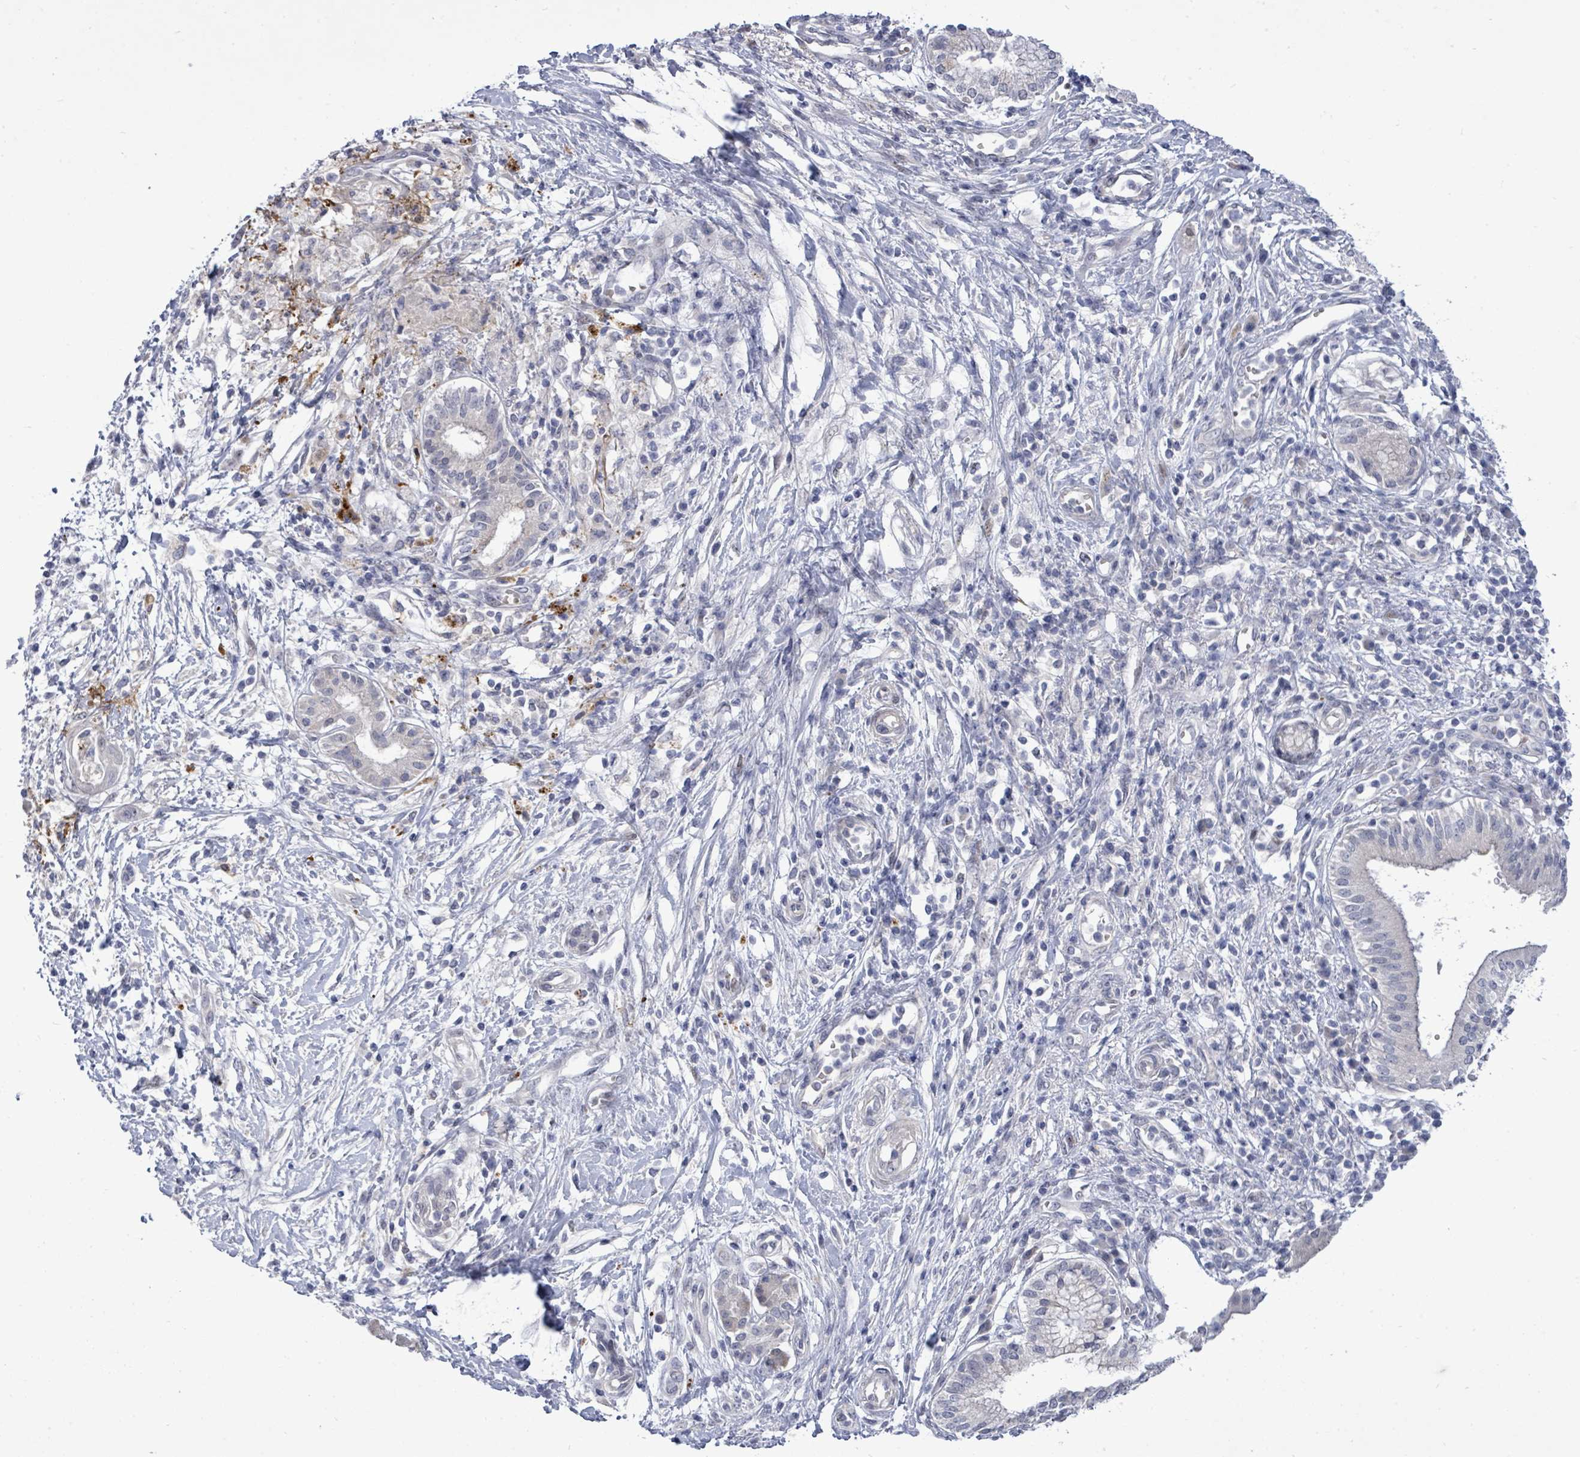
{"staining": {"intensity": "negative", "quantity": "none", "location": "none"}, "tissue": "pancreatic cancer", "cell_type": "Tumor cells", "image_type": "cancer", "snomed": [{"axis": "morphology", "description": "Adenocarcinoma, NOS"}, {"axis": "topography", "description": "Pancreas"}], "caption": "Tumor cells are negative for protein expression in human adenocarcinoma (pancreatic).", "gene": "CT45A5", "patient": {"sex": "male", "age": 68}}